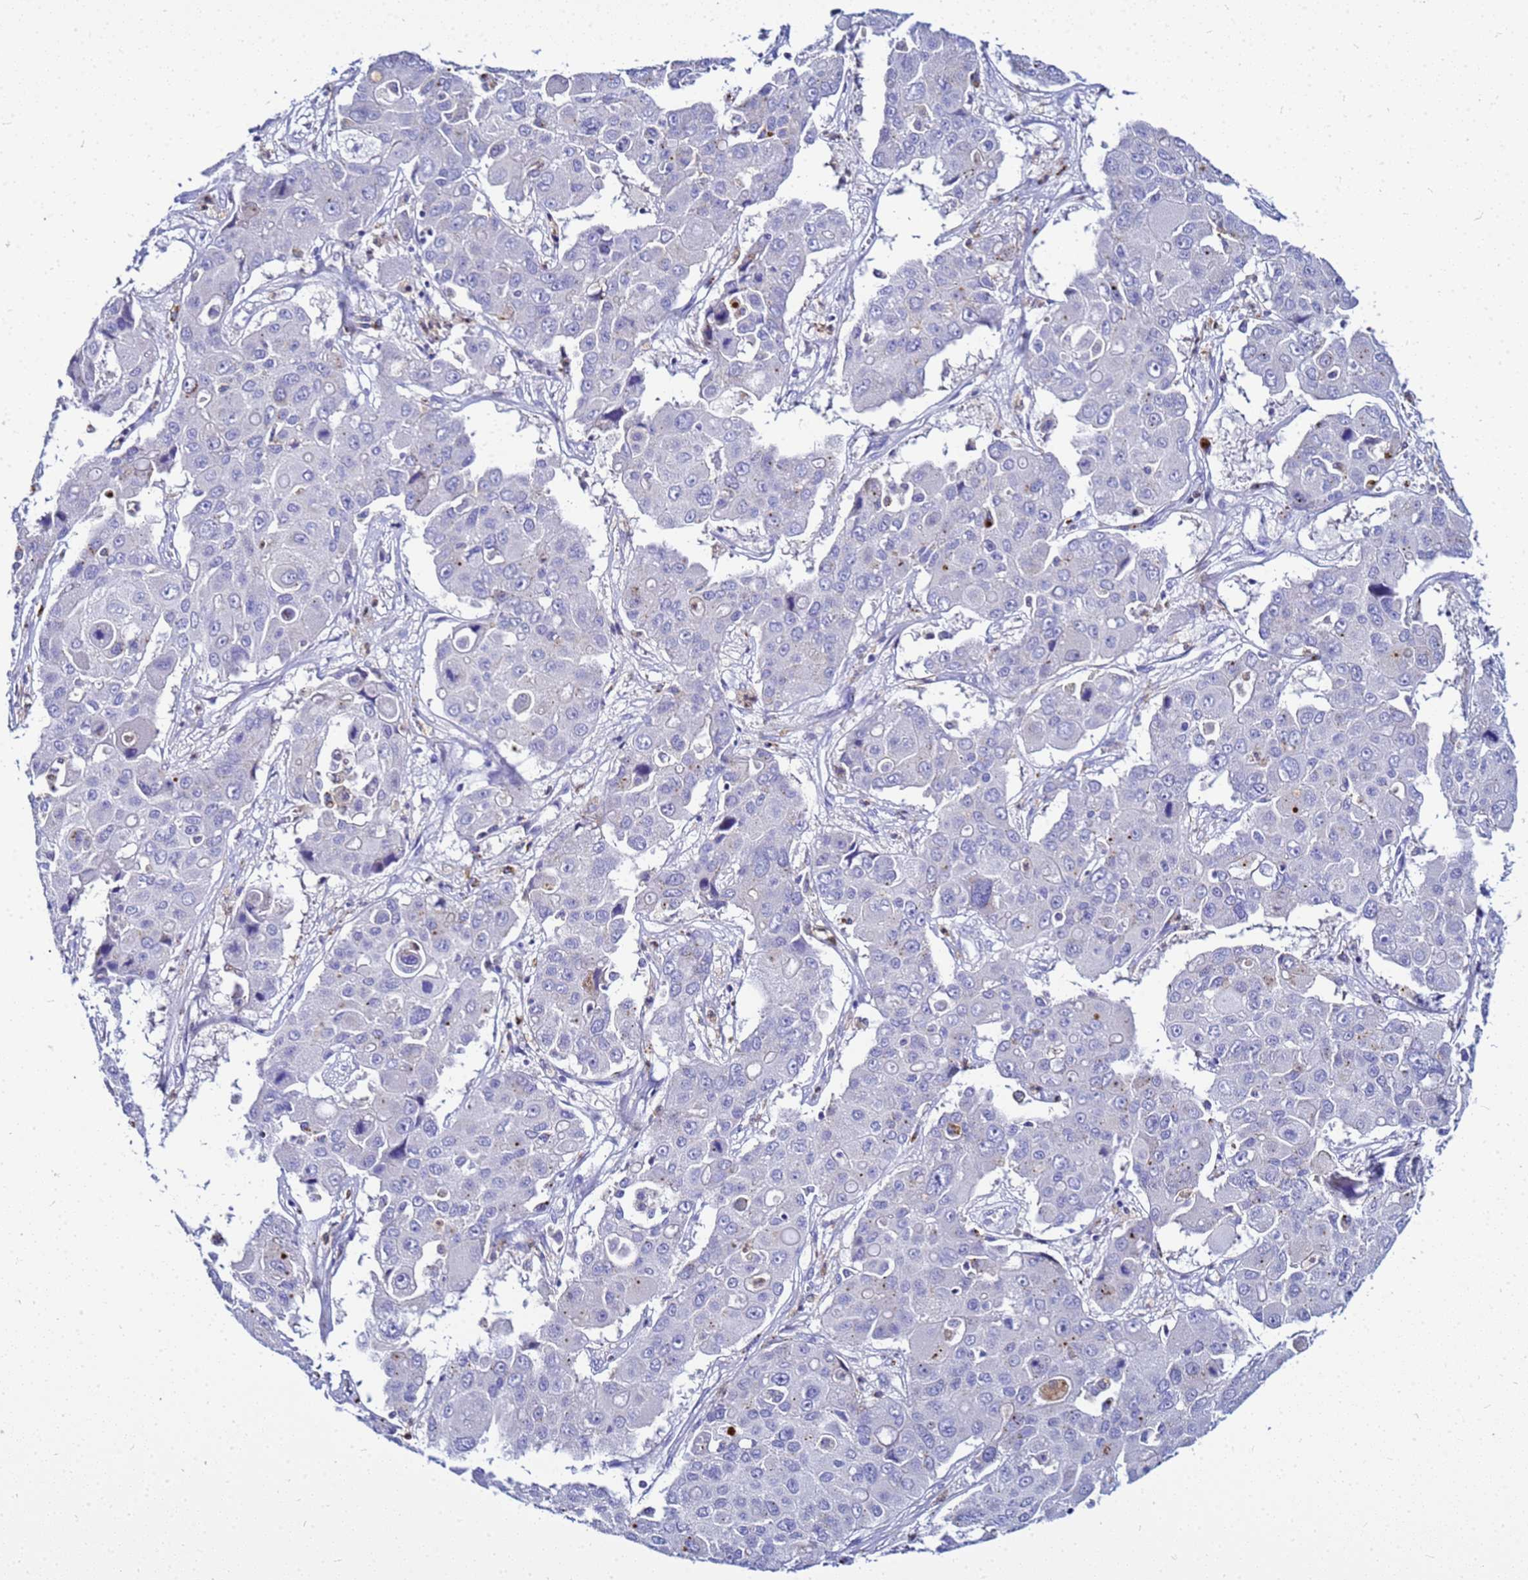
{"staining": {"intensity": "negative", "quantity": "none", "location": "none"}, "tissue": "liver cancer", "cell_type": "Tumor cells", "image_type": "cancer", "snomed": [{"axis": "morphology", "description": "Cholangiocarcinoma"}, {"axis": "topography", "description": "Liver"}], "caption": "Photomicrograph shows no significant protein positivity in tumor cells of cholangiocarcinoma (liver).", "gene": "CSTA", "patient": {"sex": "male", "age": 67}}